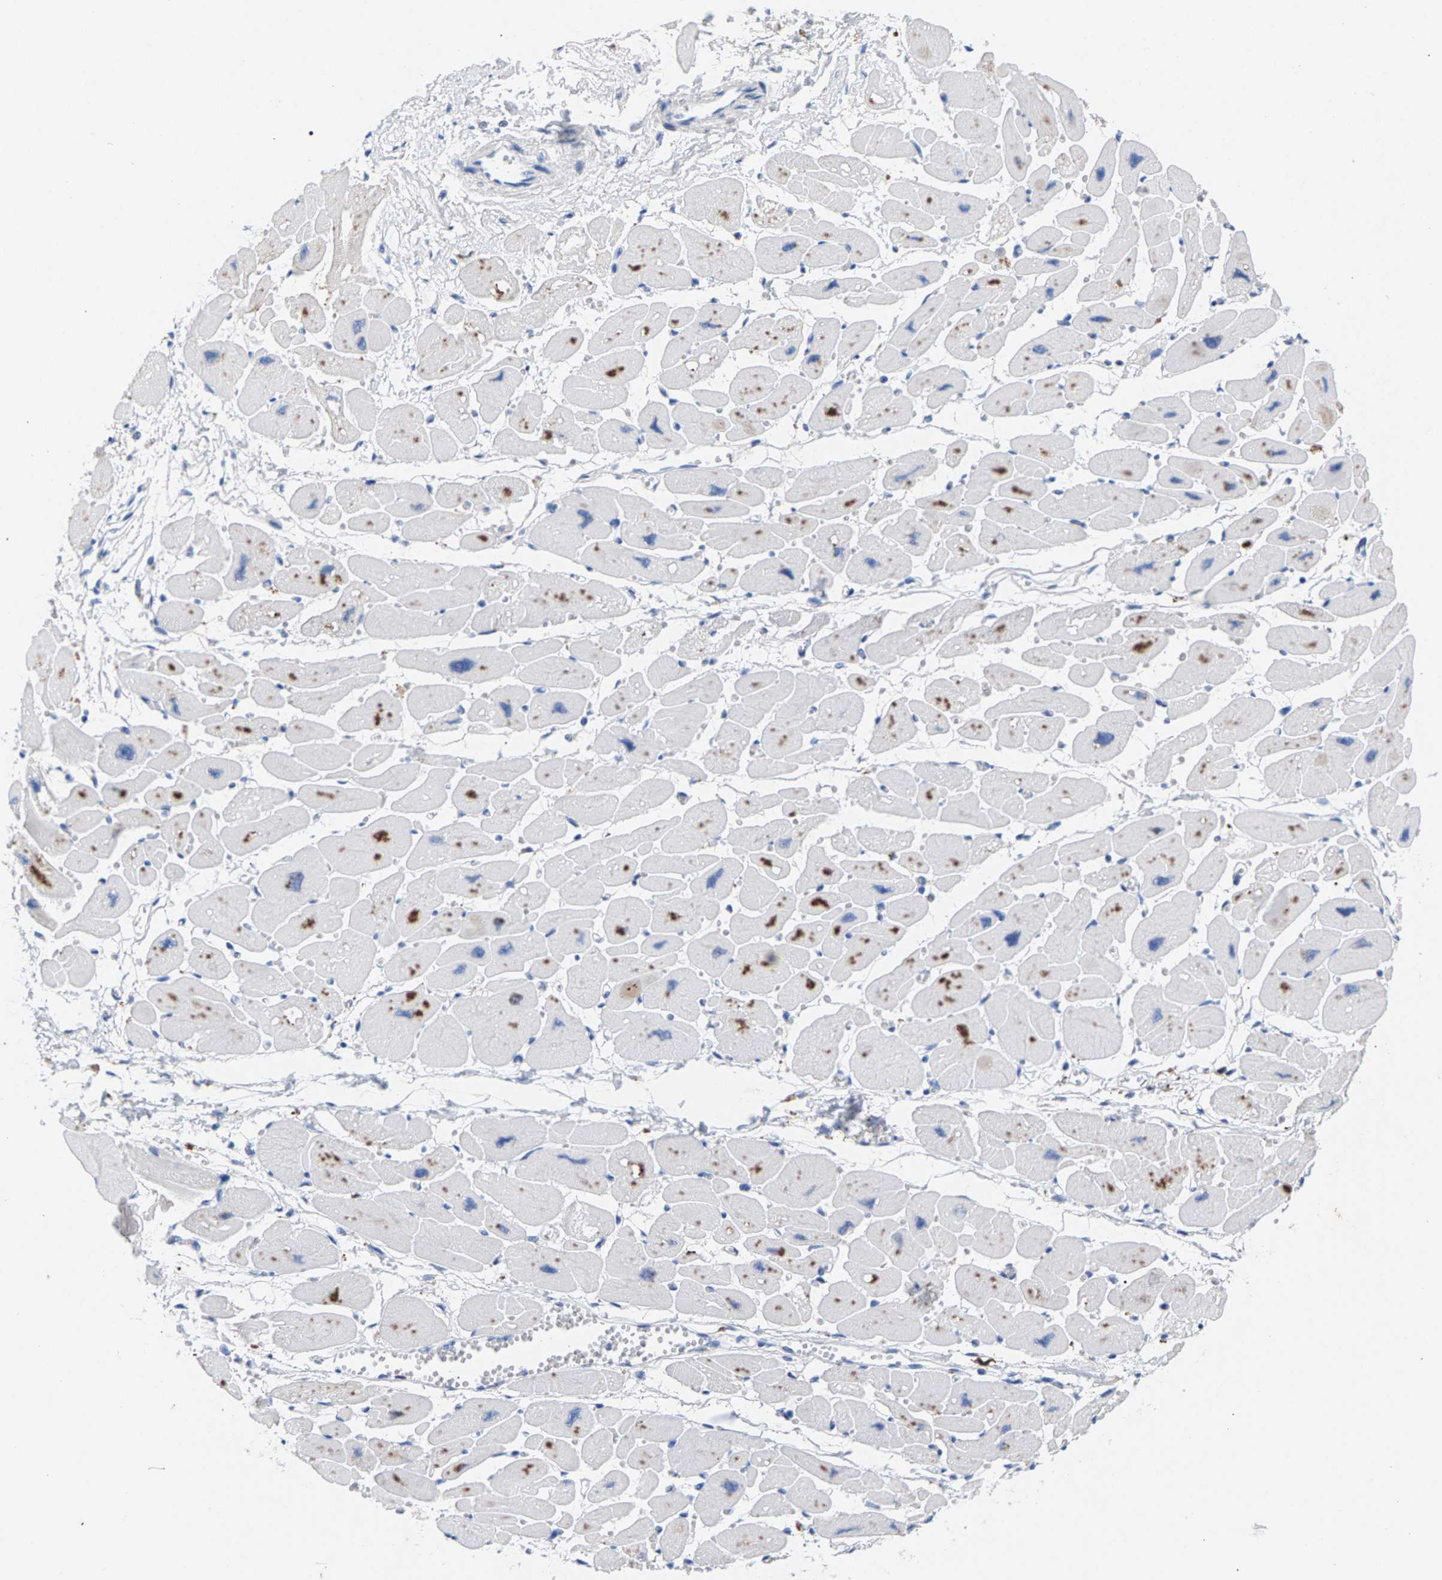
{"staining": {"intensity": "moderate", "quantity": "<25%", "location": "cytoplasmic/membranous"}, "tissue": "heart muscle", "cell_type": "Cardiomyocytes", "image_type": "normal", "snomed": [{"axis": "morphology", "description": "Normal tissue, NOS"}, {"axis": "topography", "description": "Heart"}], "caption": "Cardiomyocytes reveal moderate cytoplasmic/membranous positivity in about <25% of cells in normal heart muscle. The protein is shown in brown color, while the nuclei are stained blue.", "gene": "APOH", "patient": {"sex": "female", "age": 54}}